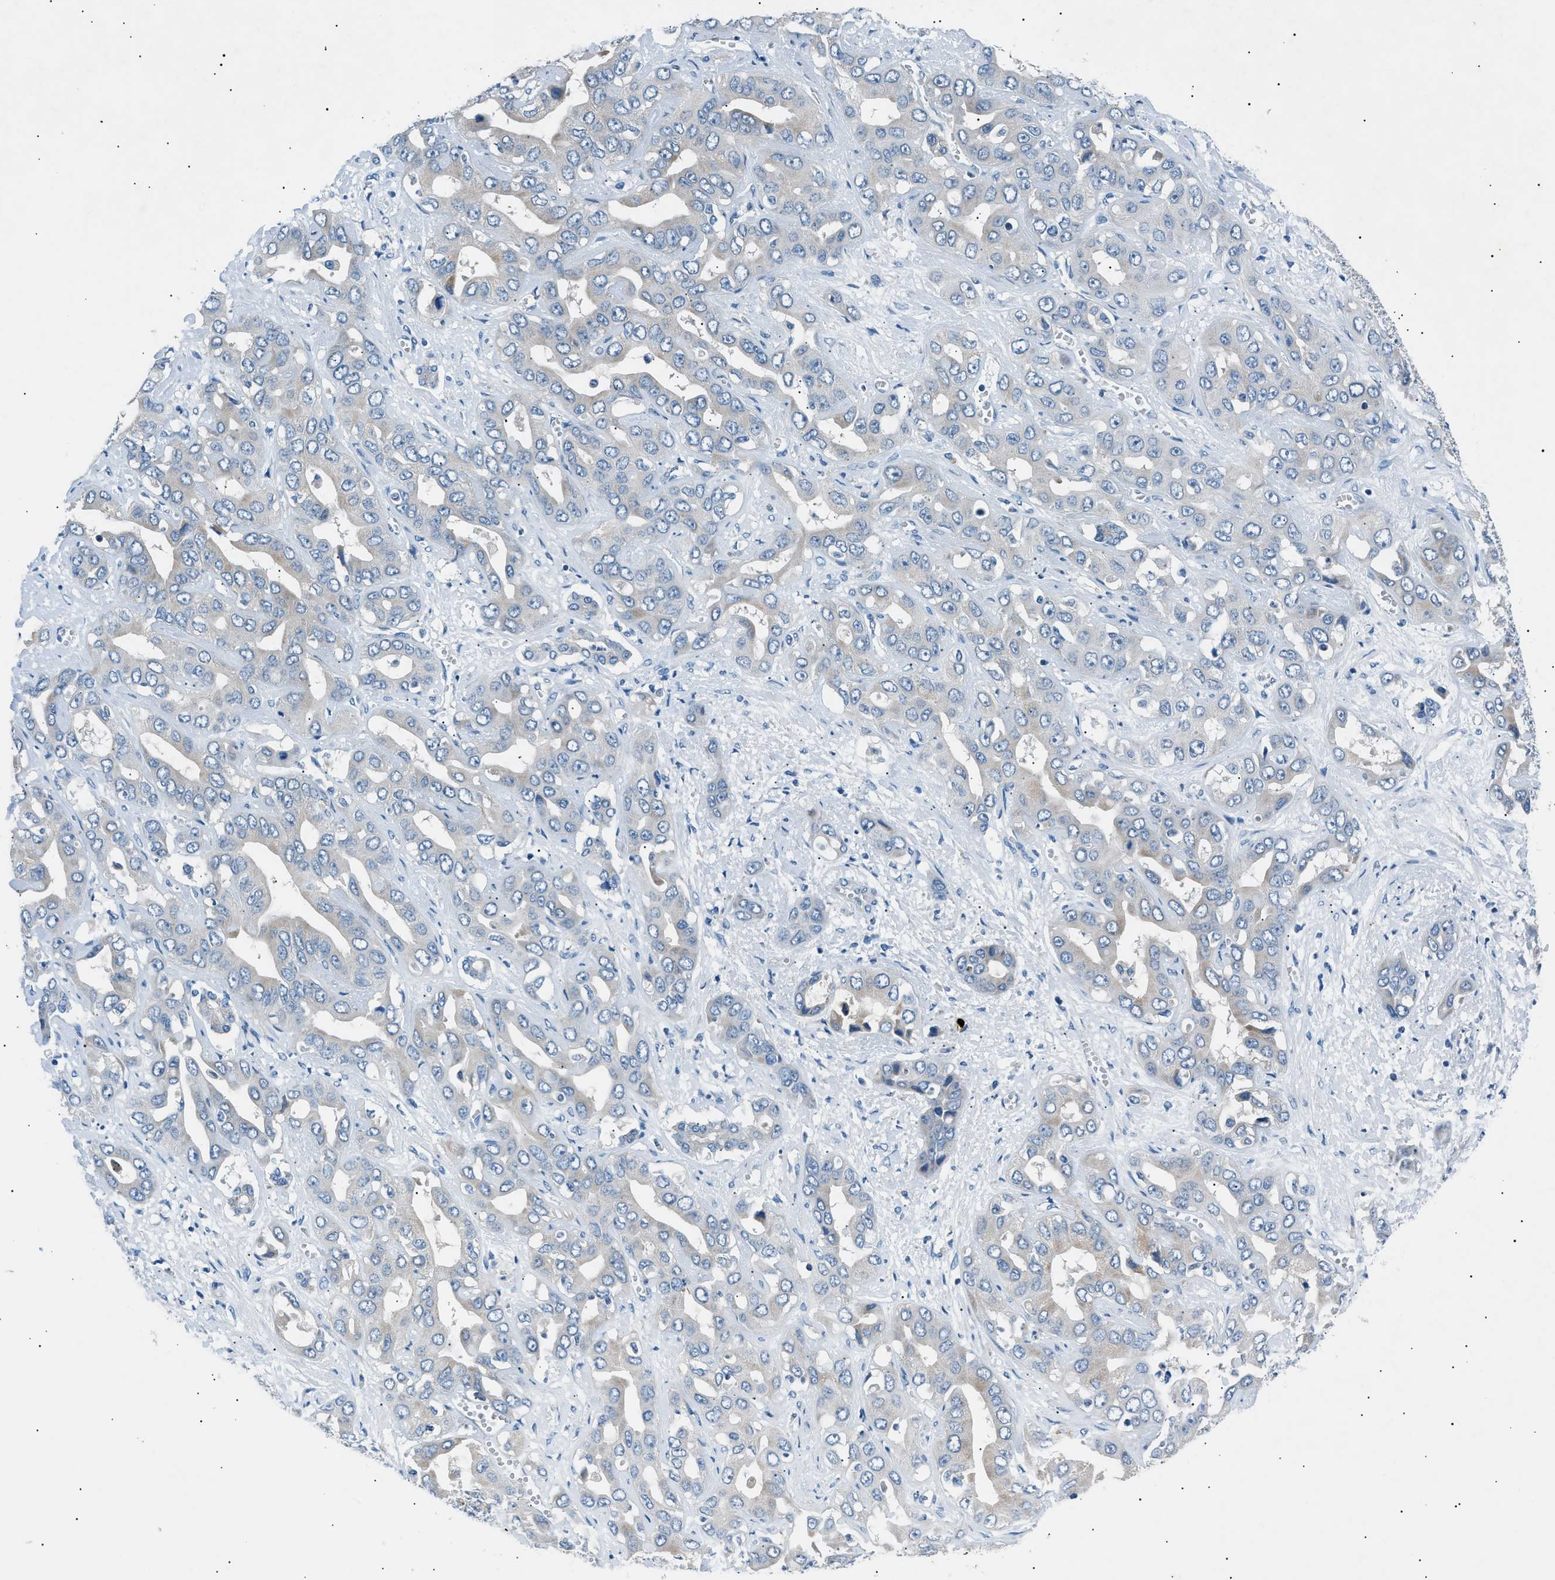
{"staining": {"intensity": "negative", "quantity": "none", "location": "none"}, "tissue": "liver cancer", "cell_type": "Tumor cells", "image_type": "cancer", "snomed": [{"axis": "morphology", "description": "Cholangiocarcinoma"}, {"axis": "topography", "description": "Liver"}], "caption": "High power microscopy image of an IHC photomicrograph of cholangiocarcinoma (liver), revealing no significant expression in tumor cells. Nuclei are stained in blue.", "gene": "LRRC37B", "patient": {"sex": "female", "age": 52}}